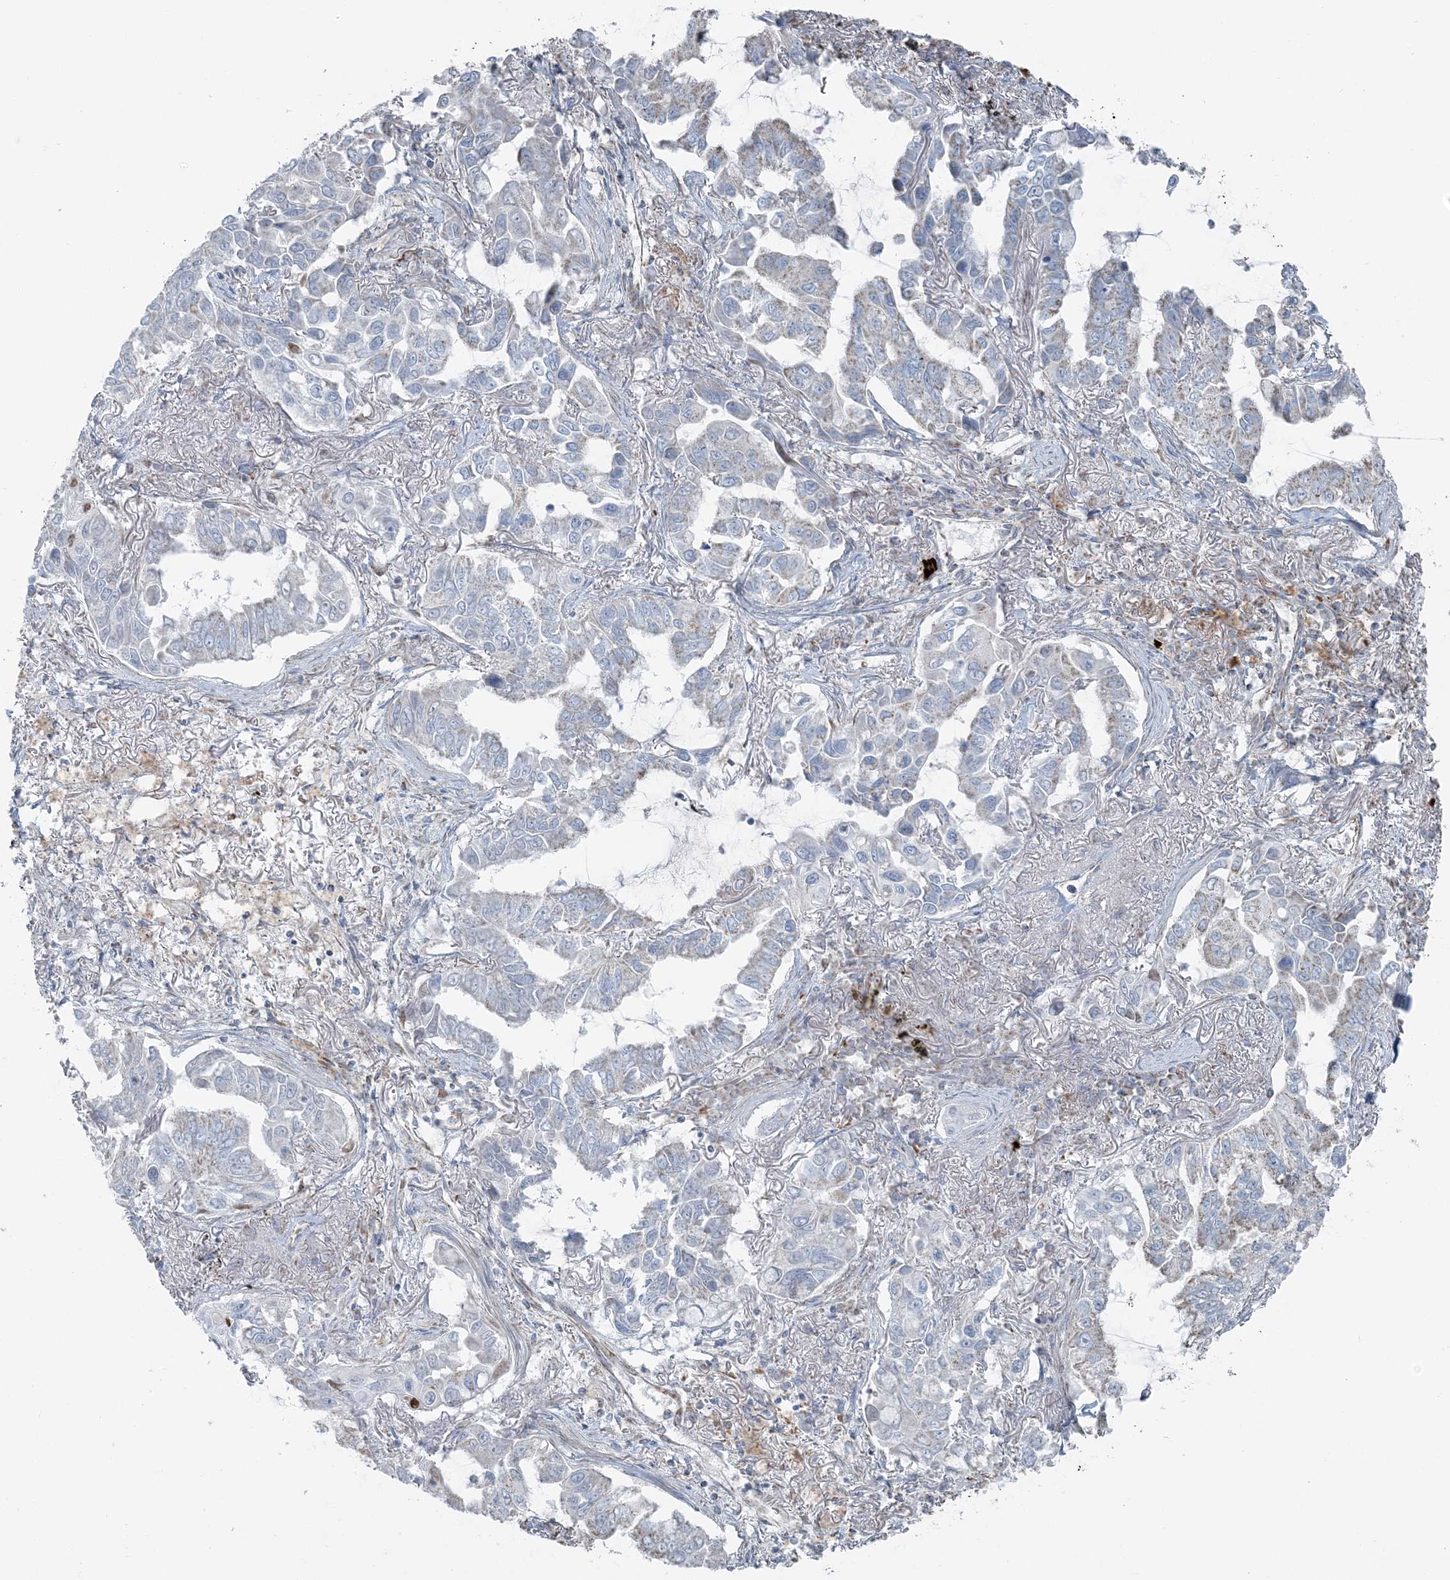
{"staining": {"intensity": "negative", "quantity": "none", "location": "none"}, "tissue": "lung cancer", "cell_type": "Tumor cells", "image_type": "cancer", "snomed": [{"axis": "morphology", "description": "Adenocarcinoma, NOS"}, {"axis": "topography", "description": "Lung"}], "caption": "DAB (3,3'-diaminobenzidine) immunohistochemical staining of human adenocarcinoma (lung) displays no significant expression in tumor cells. (Immunohistochemistry, brightfield microscopy, high magnification).", "gene": "SLC22A16", "patient": {"sex": "male", "age": 64}}